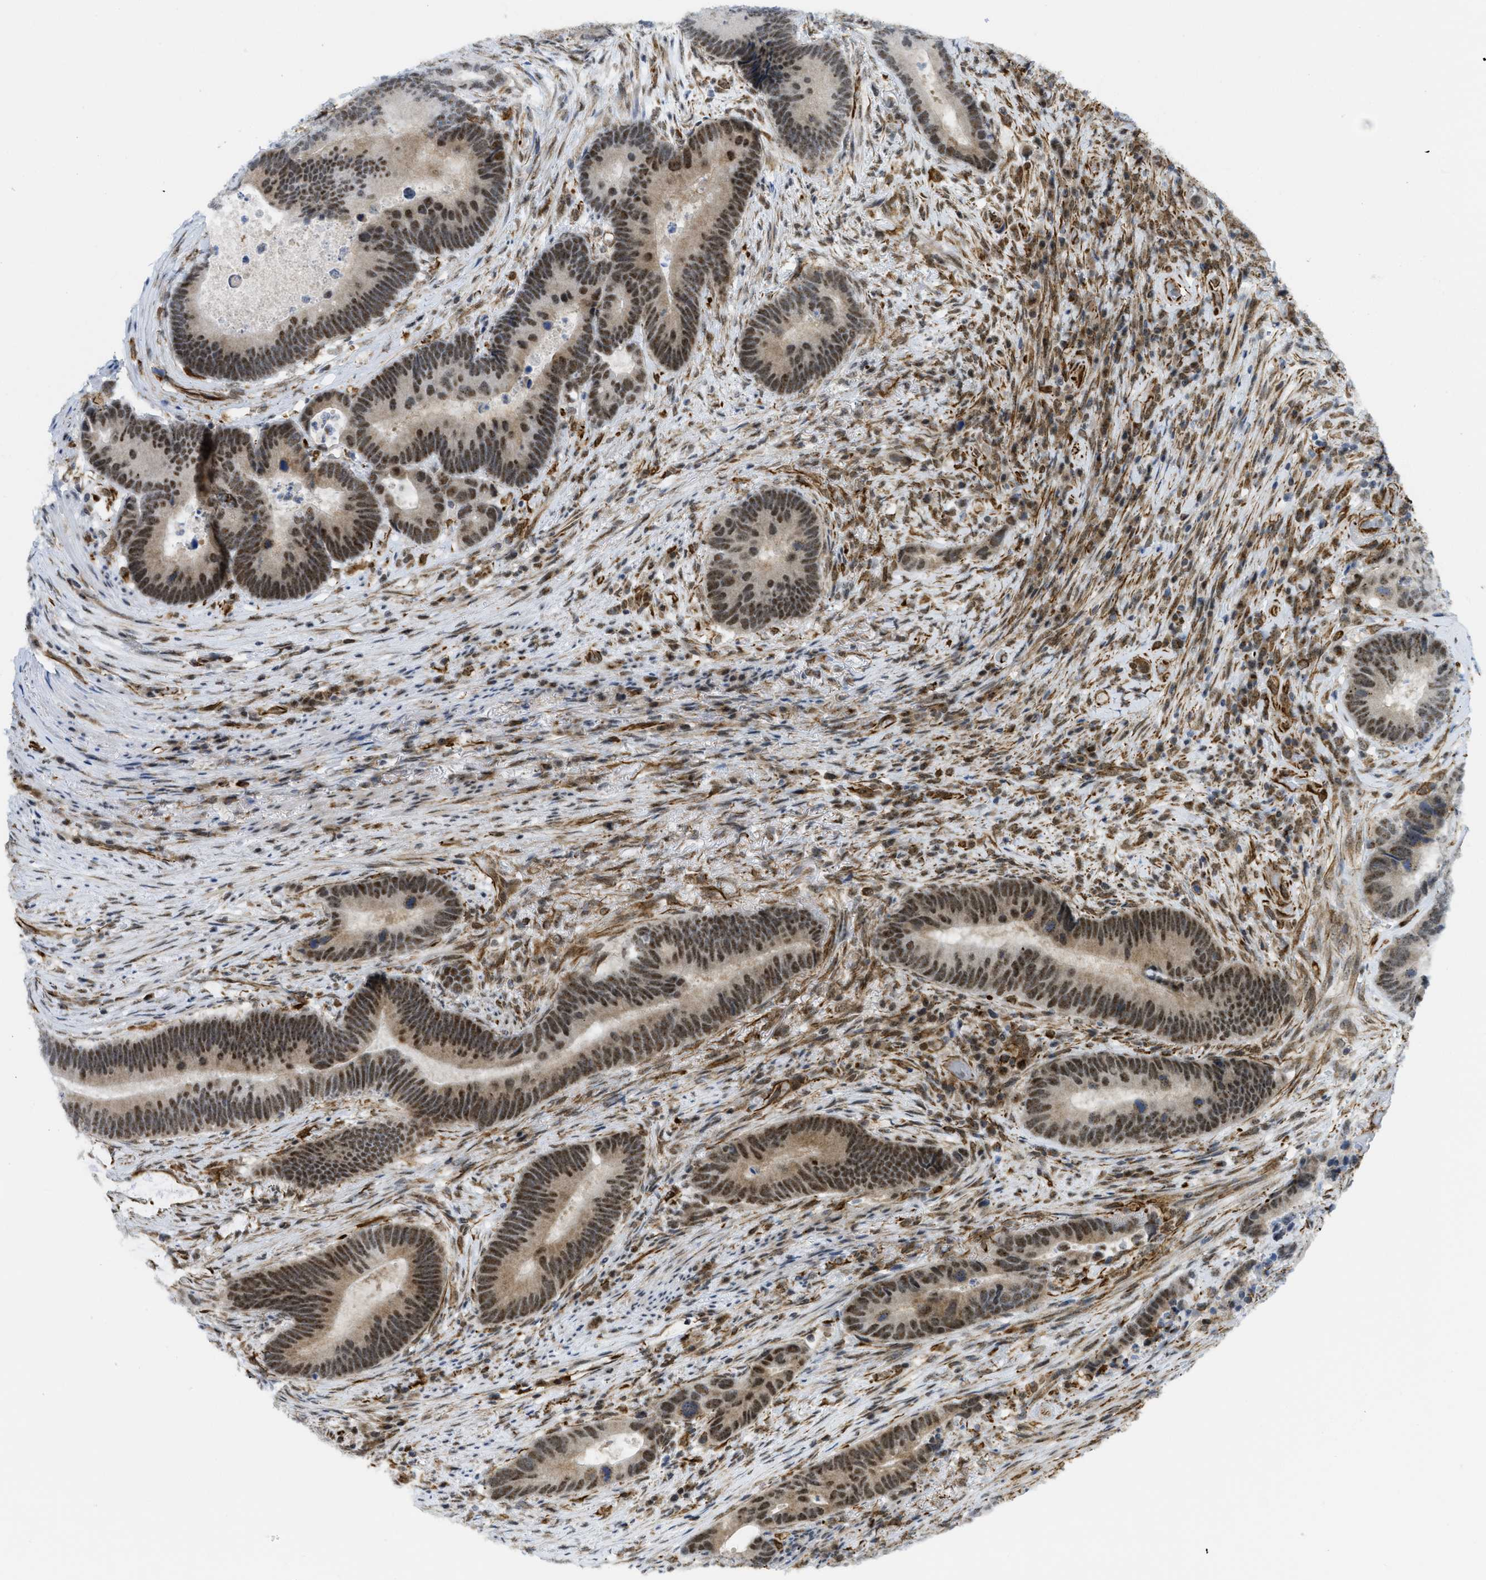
{"staining": {"intensity": "moderate", "quantity": ">75%", "location": "nuclear"}, "tissue": "colorectal cancer", "cell_type": "Tumor cells", "image_type": "cancer", "snomed": [{"axis": "morphology", "description": "Adenocarcinoma, NOS"}, {"axis": "topography", "description": "Rectum"}], "caption": "Protein expression analysis of colorectal cancer displays moderate nuclear expression in approximately >75% of tumor cells.", "gene": "LRRC8B", "patient": {"sex": "female", "age": 89}}